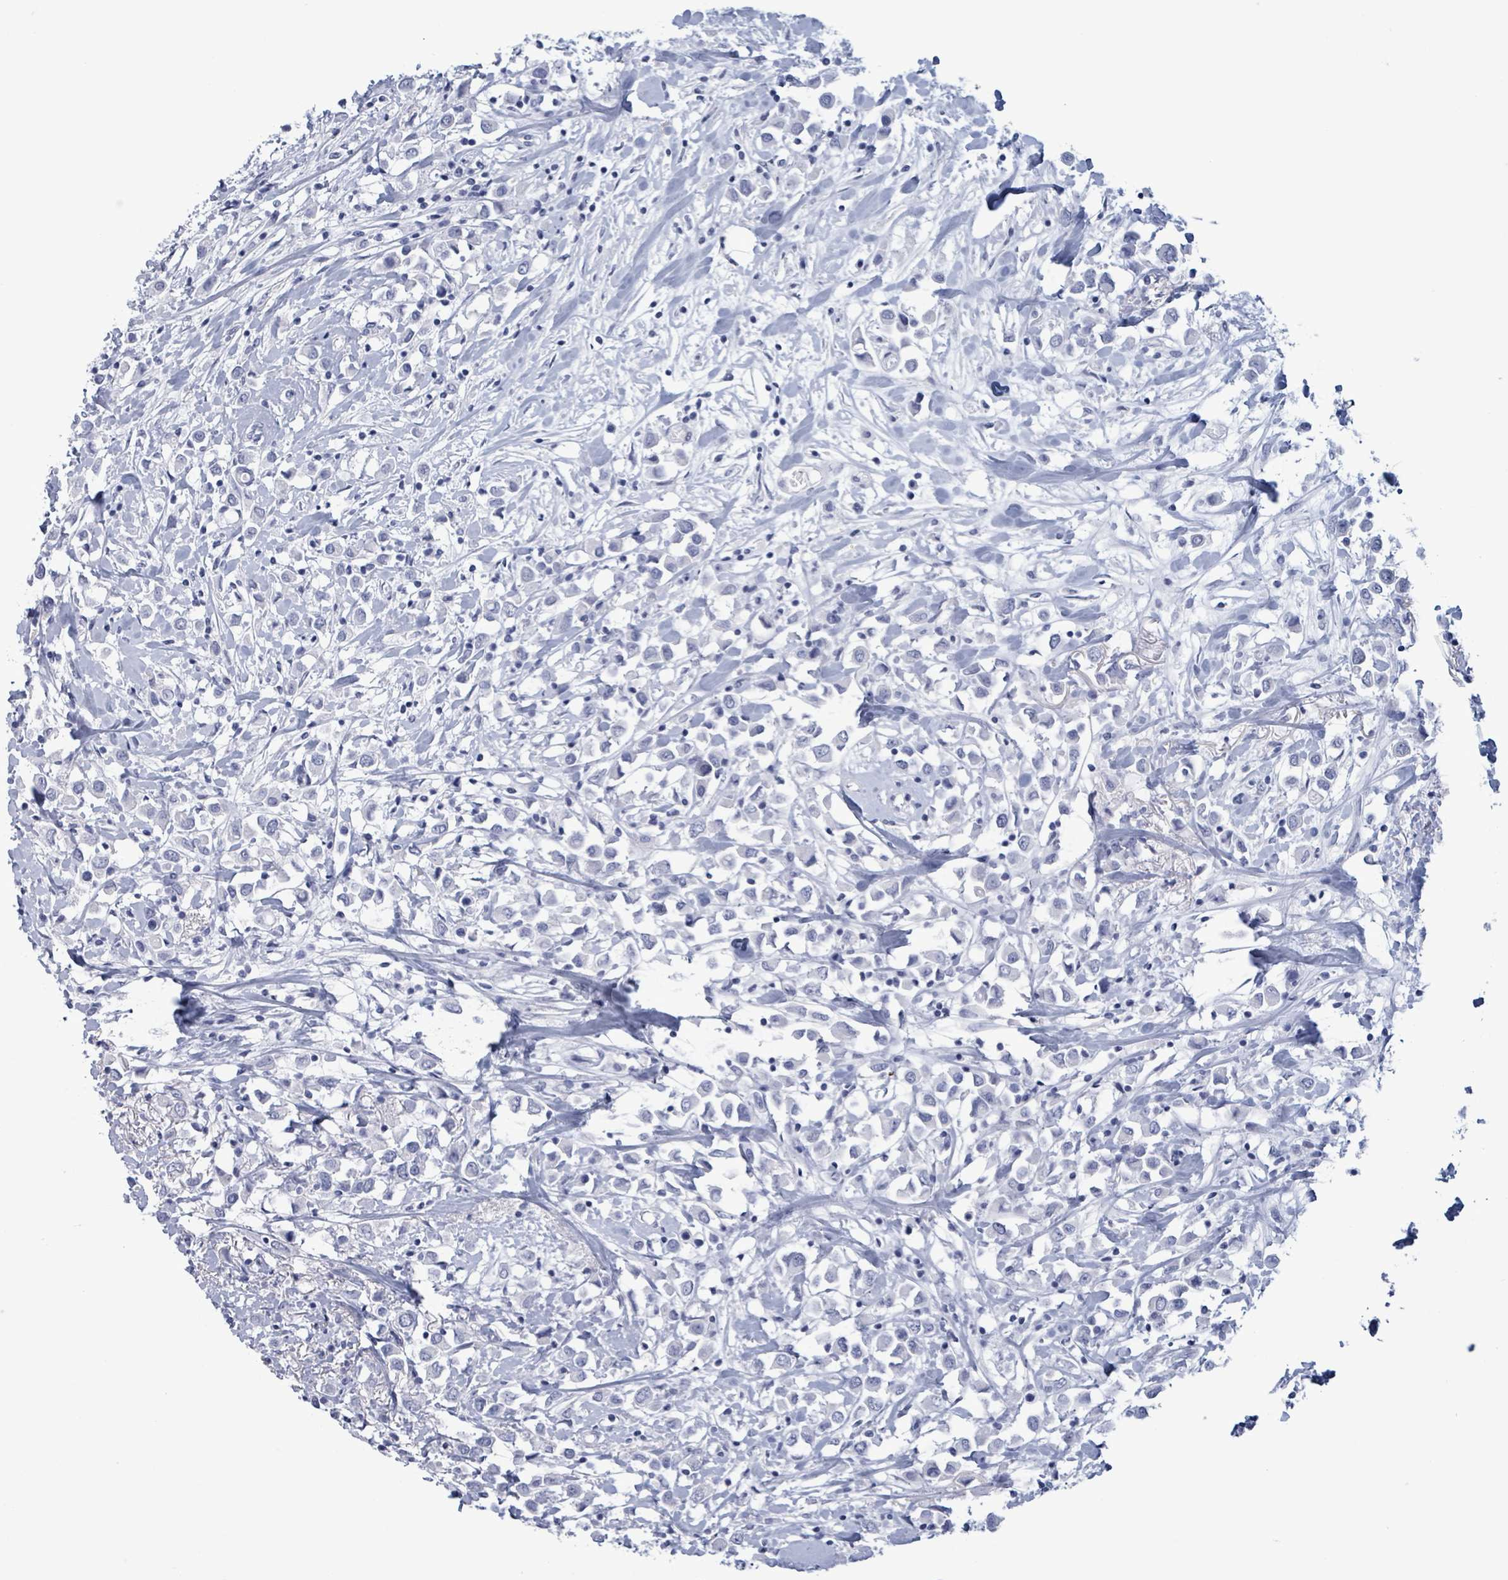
{"staining": {"intensity": "negative", "quantity": "none", "location": "none"}, "tissue": "breast cancer", "cell_type": "Tumor cells", "image_type": "cancer", "snomed": [{"axis": "morphology", "description": "Duct carcinoma"}, {"axis": "topography", "description": "Breast"}], "caption": "The immunohistochemistry (IHC) image has no significant positivity in tumor cells of breast invasive ductal carcinoma tissue. Nuclei are stained in blue.", "gene": "NKX2-1", "patient": {"sex": "female", "age": 61}}